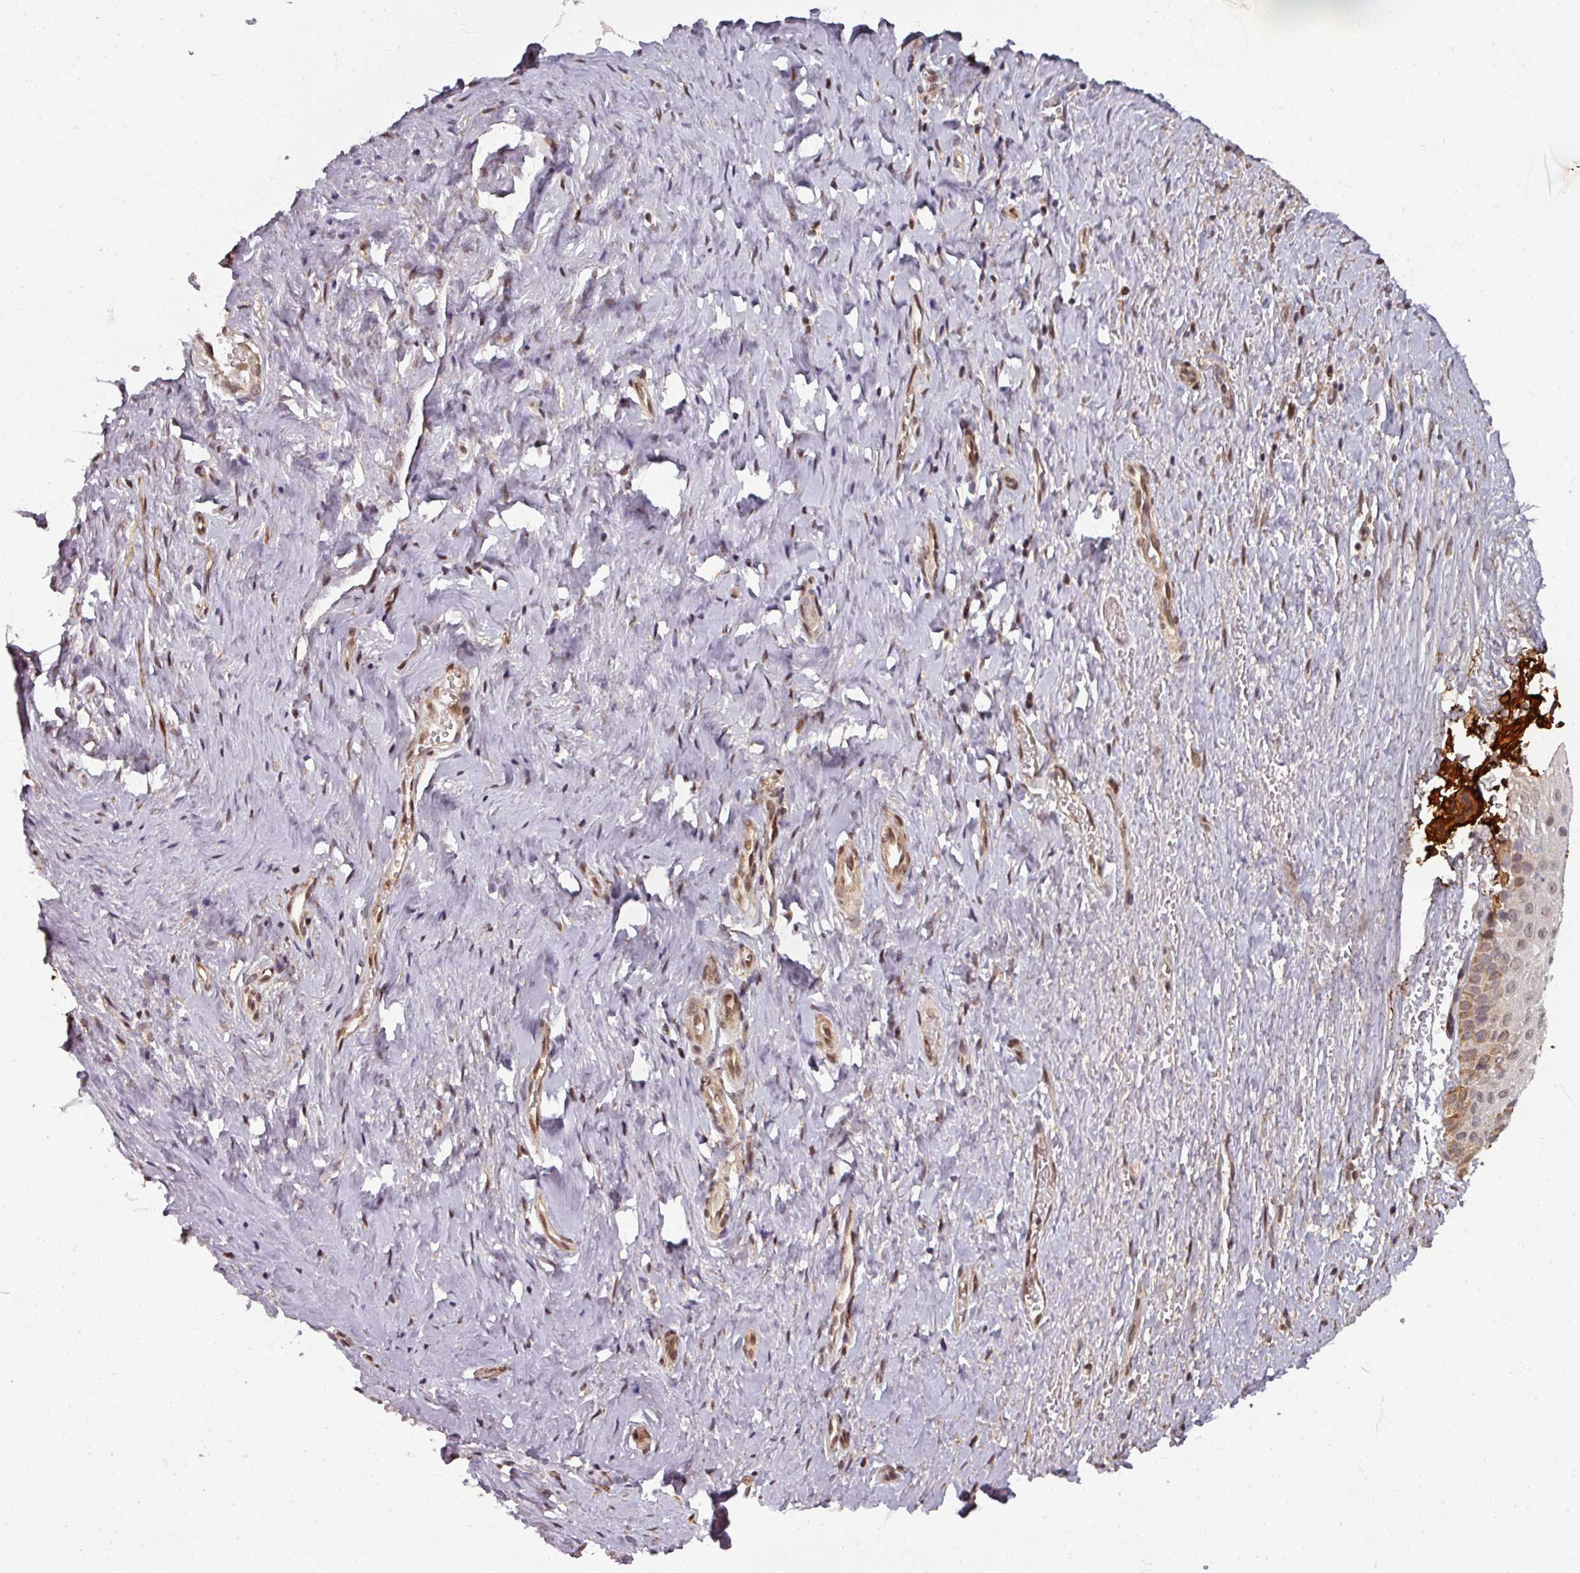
{"staining": {"intensity": "strong", "quantity": "25%-75%", "location": "cytoplasmic/membranous,nuclear"}, "tissue": "vagina", "cell_type": "Squamous epithelial cells", "image_type": "normal", "snomed": [{"axis": "morphology", "description": "Normal tissue, NOS"}, {"axis": "topography", "description": "Vagina"}], "caption": "IHC of normal vagina exhibits high levels of strong cytoplasmic/membranous,nuclear expression in approximately 25%-75% of squamous epithelial cells.", "gene": "SWI5", "patient": {"sex": "female", "age": 59}}